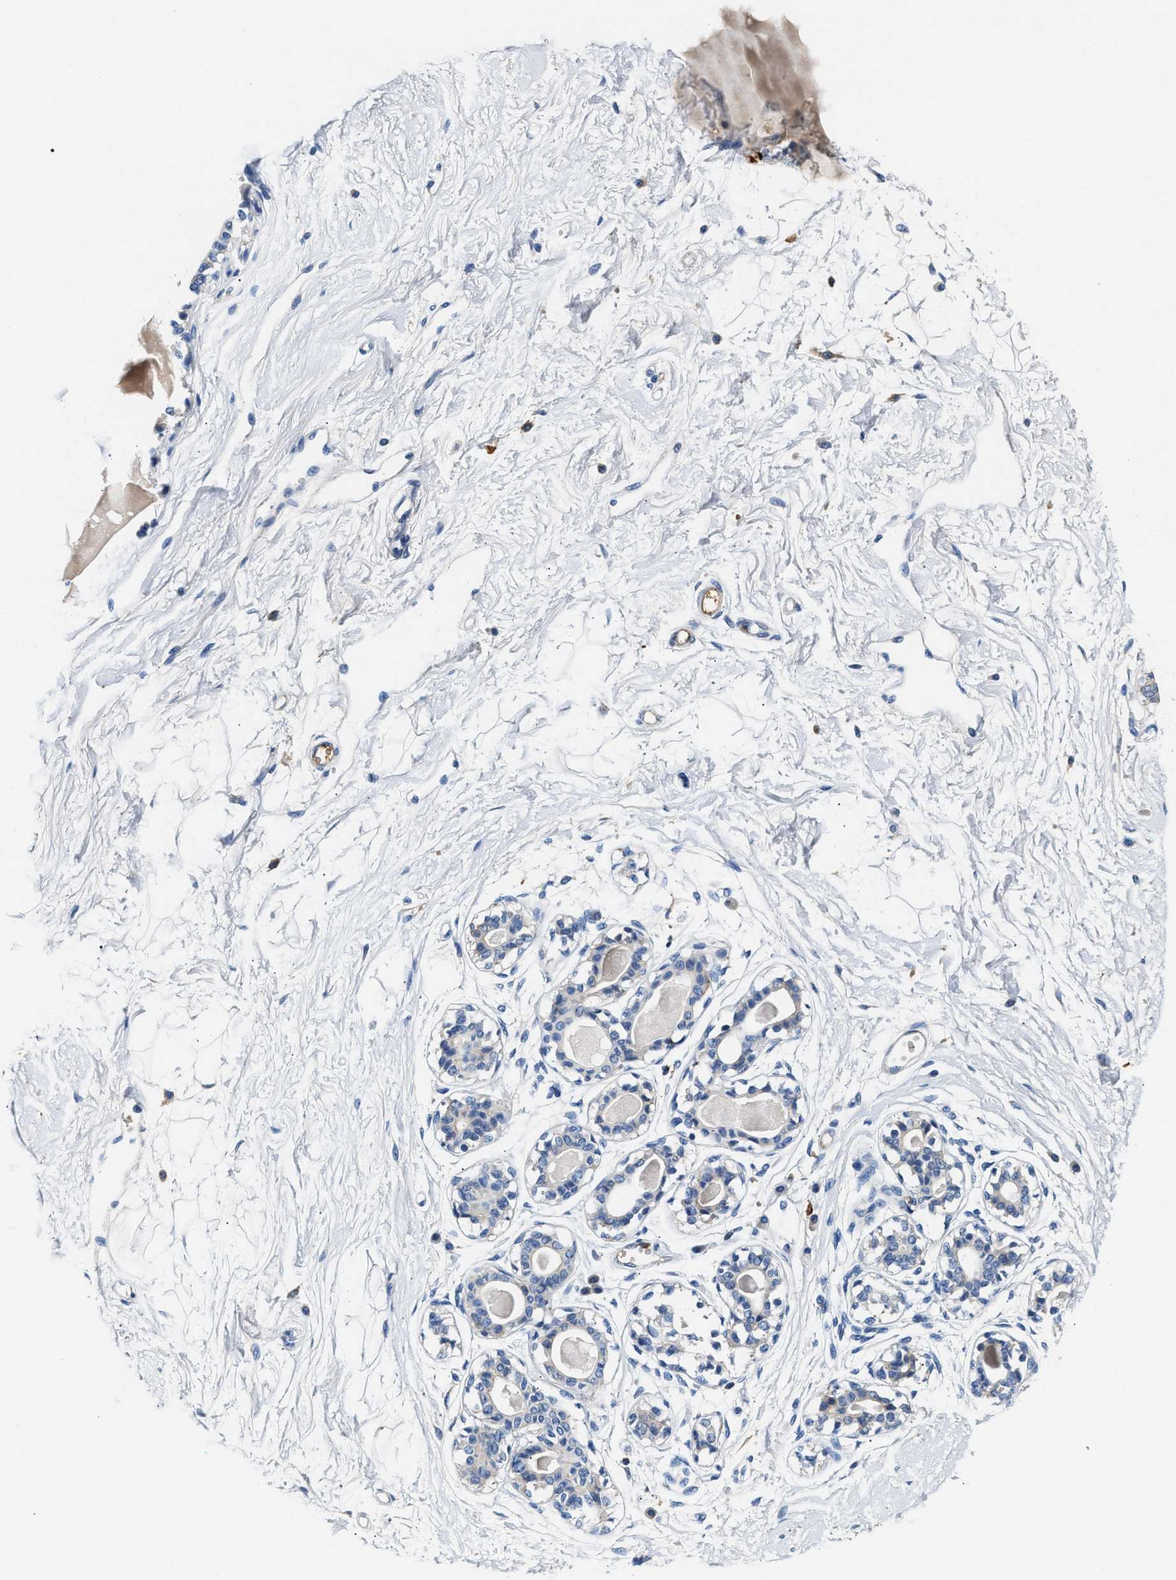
{"staining": {"intensity": "weak", "quantity": ">75%", "location": "cytoplasmic/membranous"}, "tissue": "breast", "cell_type": "Adipocytes", "image_type": "normal", "snomed": [{"axis": "morphology", "description": "Normal tissue, NOS"}, {"axis": "topography", "description": "Breast"}], "caption": "This image demonstrates immunohistochemistry staining of unremarkable human breast, with low weak cytoplasmic/membranous positivity in approximately >75% of adipocytes.", "gene": "TUT7", "patient": {"sex": "female", "age": 45}}